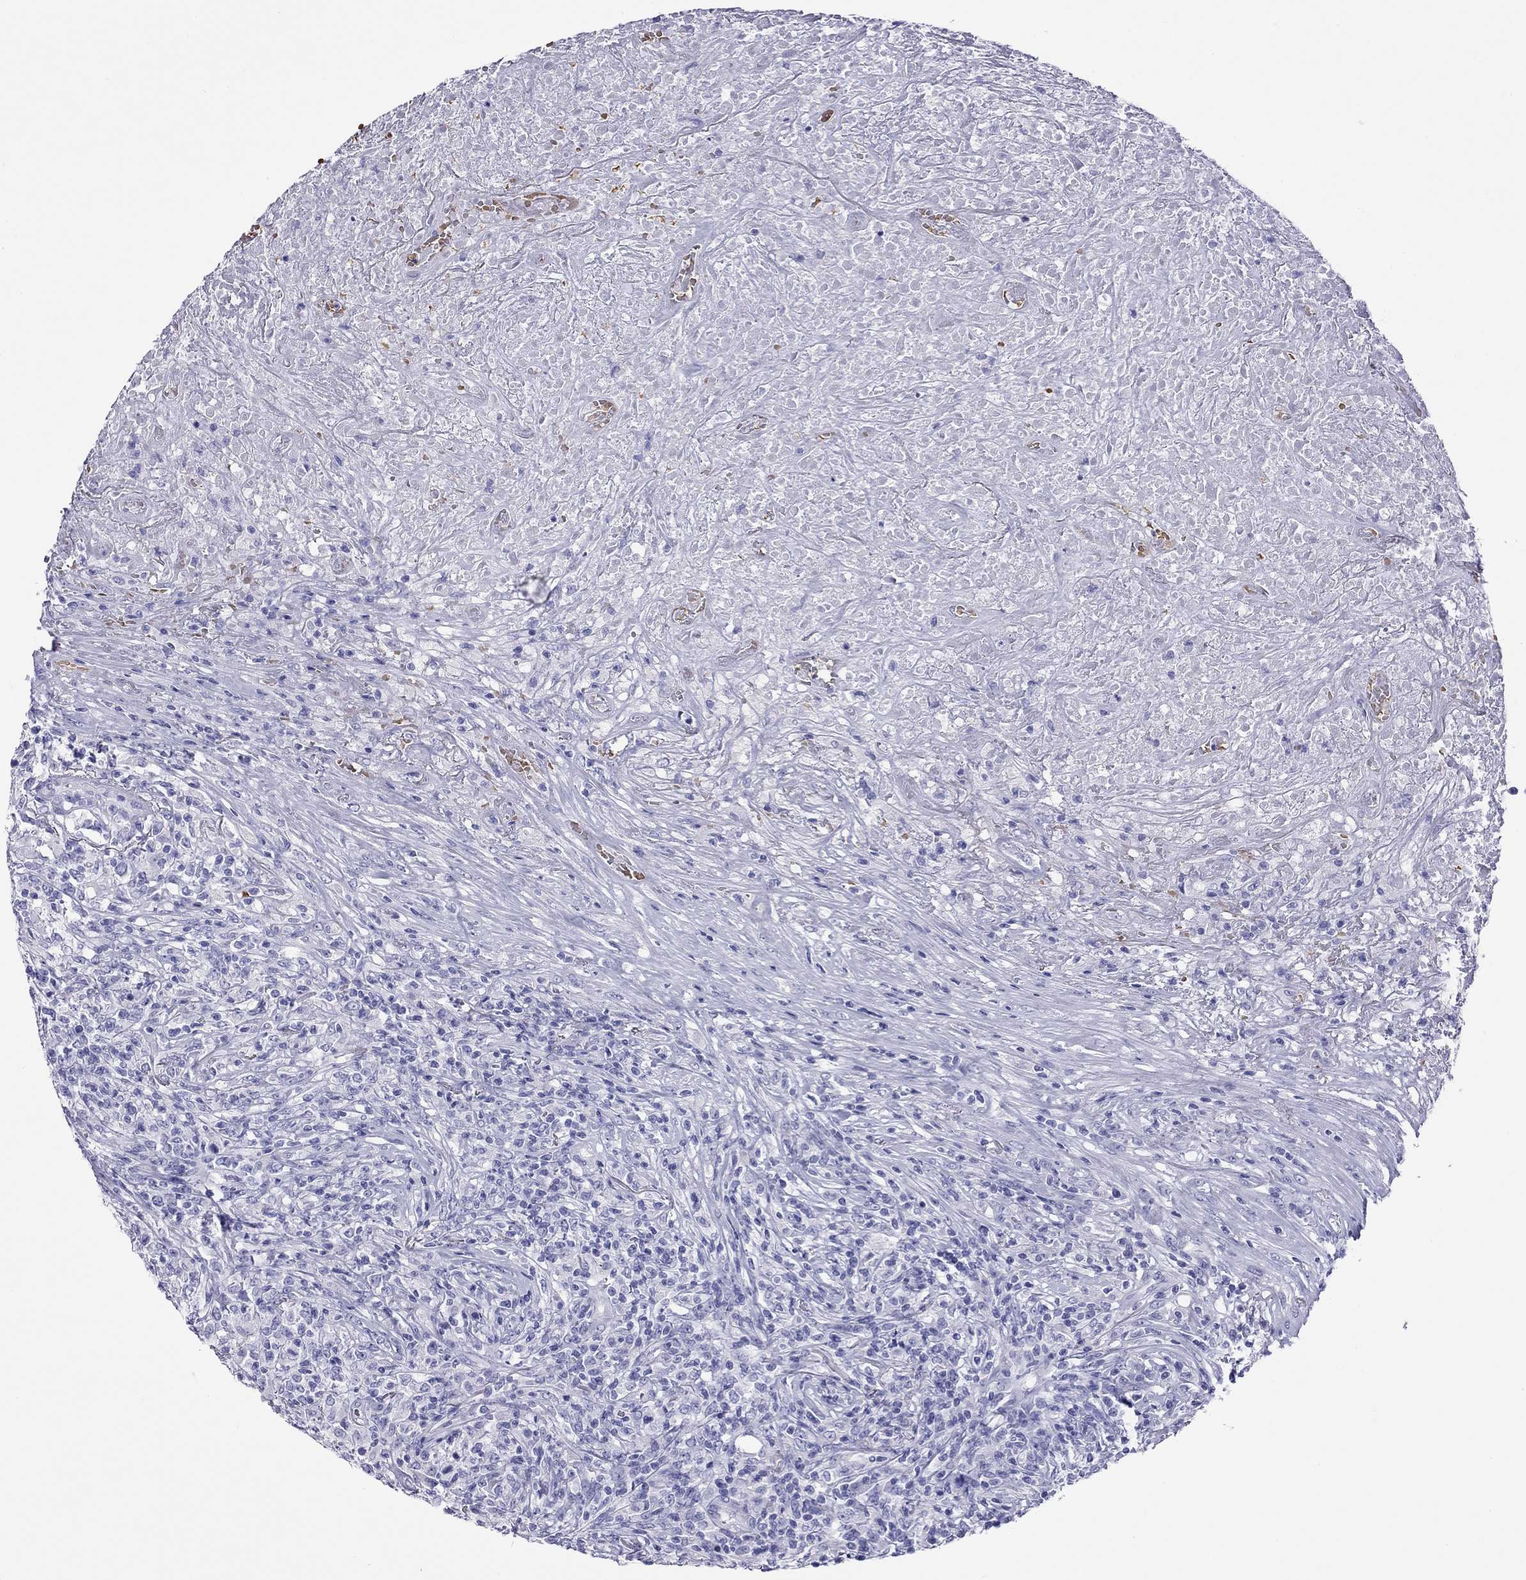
{"staining": {"intensity": "negative", "quantity": "none", "location": "none"}, "tissue": "lymphoma", "cell_type": "Tumor cells", "image_type": "cancer", "snomed": [{"axis": "morphology", "description": "Malignant lymphoma, non-Hodgkin's type, High grade"}, {"axis": "topography", "description": "Lung"}], "caption": "Lymphoma stained for a protein using immunohistochemistry shows no staining tumor cells.", "gene": "PTPRN", "patient": {"sex": "male", "age": 79}}